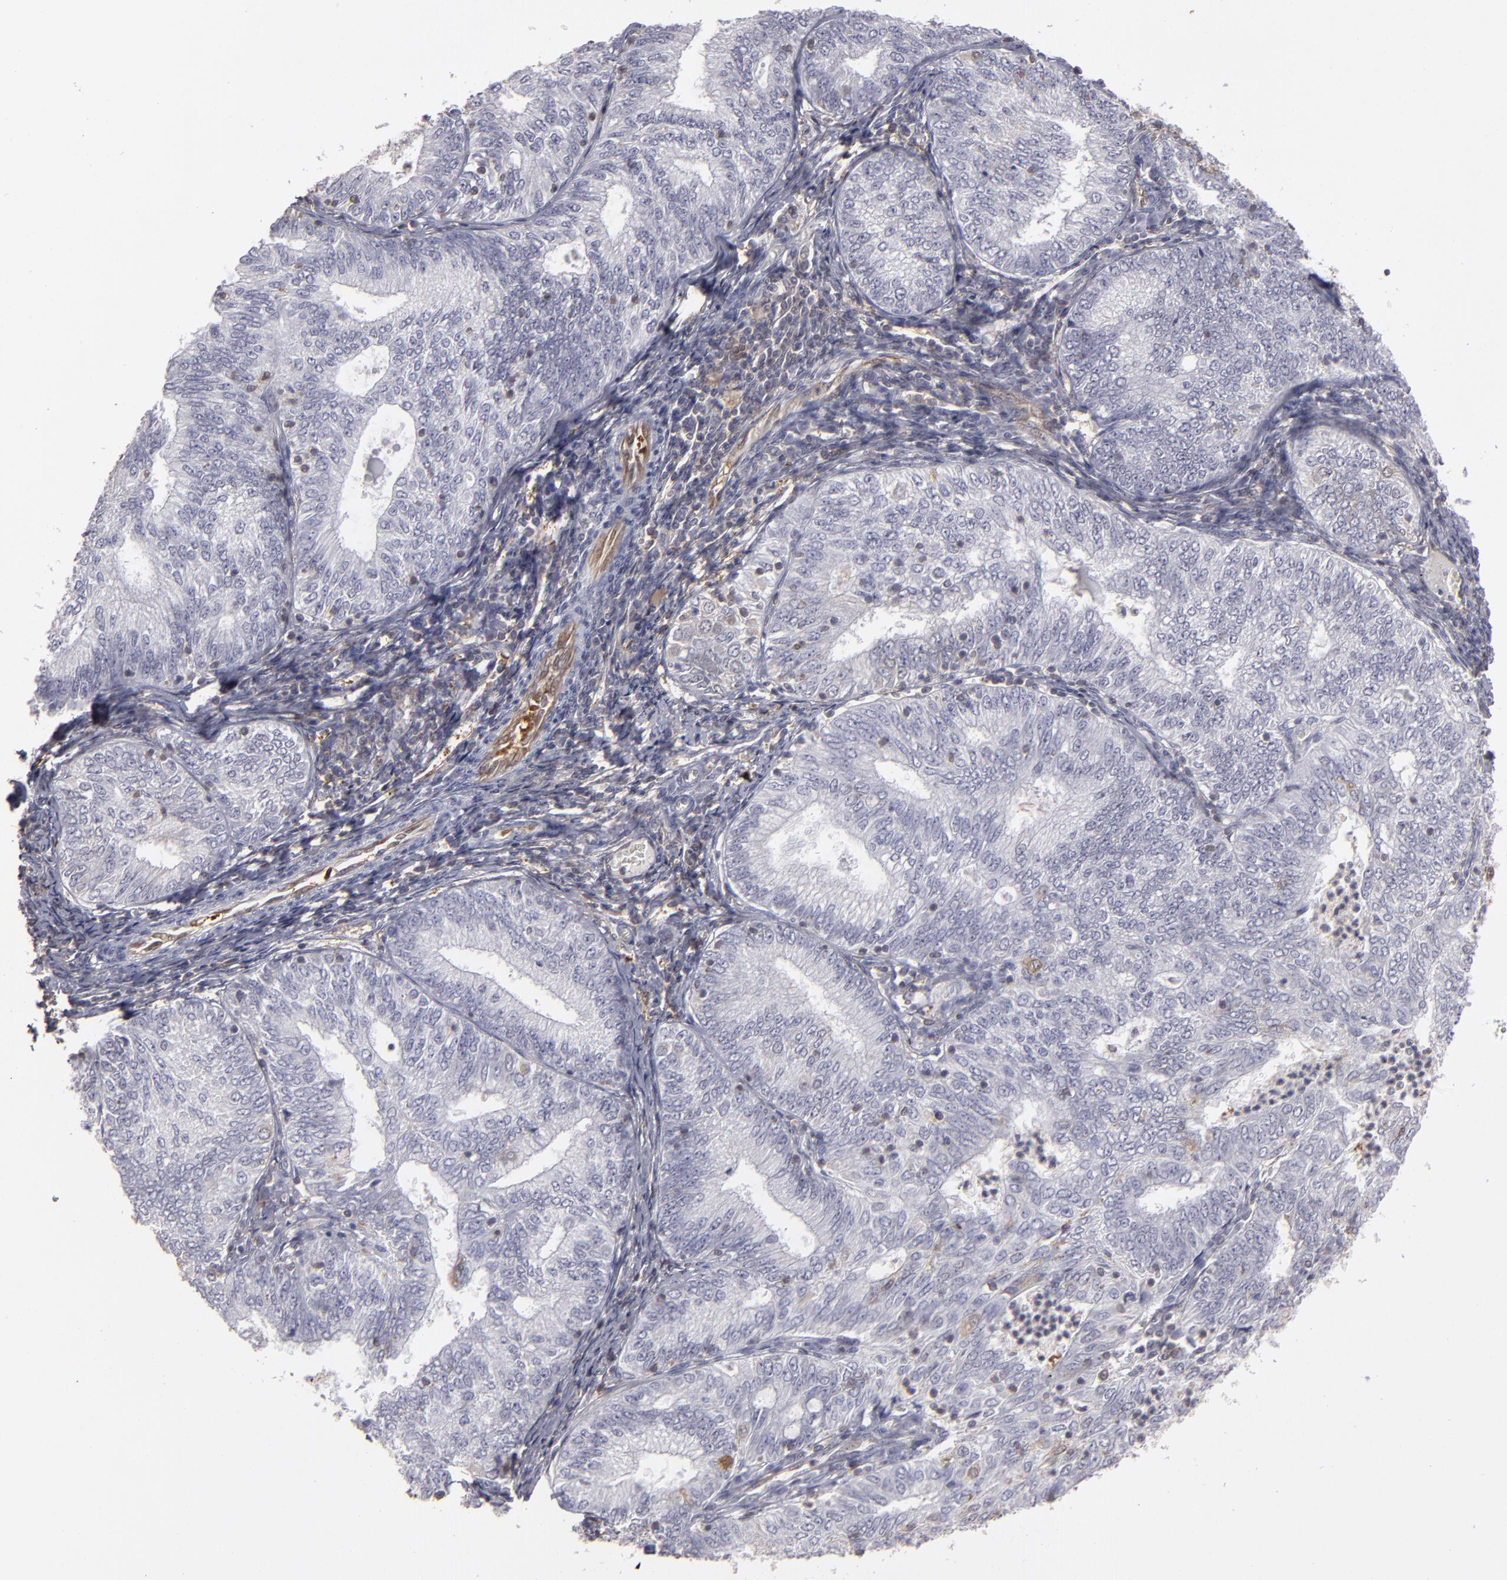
{"staining": {"intensity": "weak", "quantity": "<25%", "location": "cytoplasmic/membranous"}, "tissue": "endometrial cancer", "cell_type": "Tumor cells", "image_type": "cancer", "snomed": [{"axis": "morphology", "description": "Adenocarcinoma, NOS"}, {"axis": "topography", "description": "Endometrium"}], "caption": "The histopathology image displays no significant positivity in tumor cells of adenocarcinoma (endometrial).", "gene": "SEMA3G", "patient": {"sex": "female", "age": 69}}